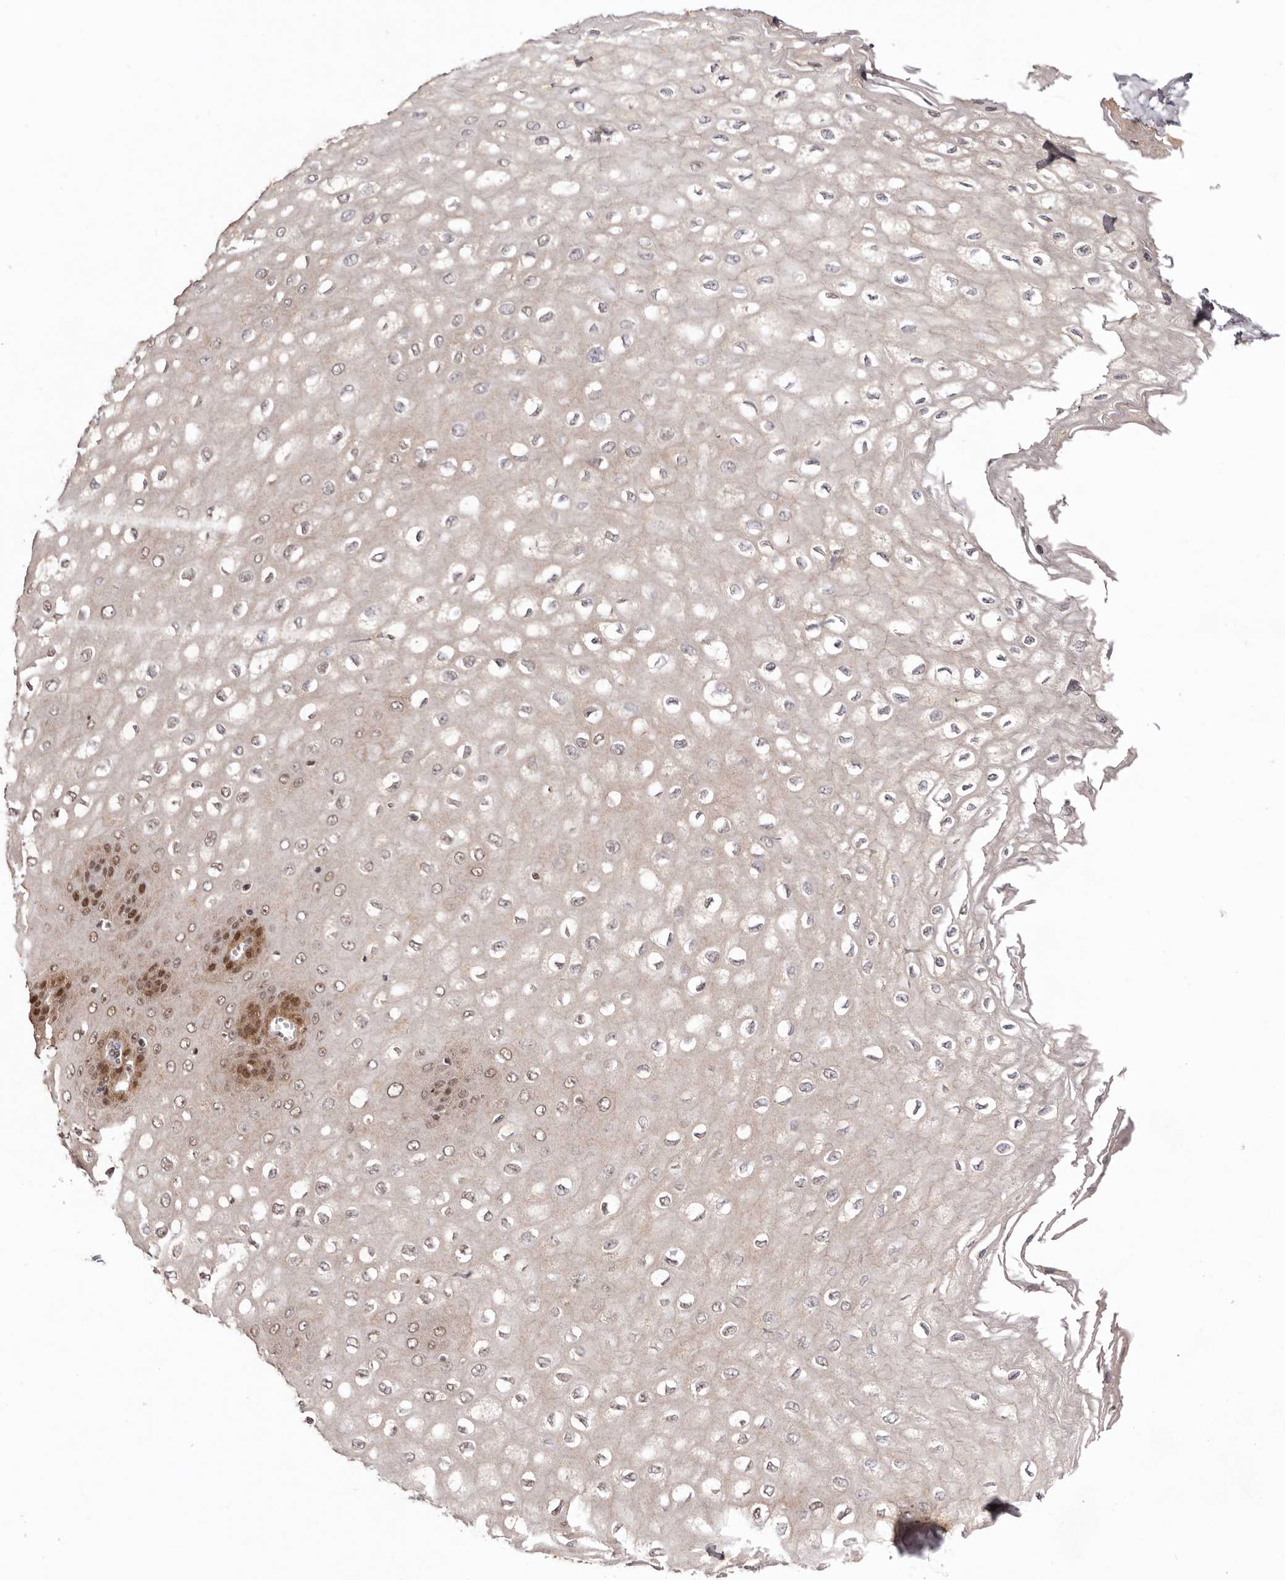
{"staining": {"intensity": "moderate", "quantity": "25%-75%", "location": "cytoplasmic/membranous,nuclear"}, "tissue": "esophagus", "cell_type": "Squamous epithelial cells", "image_type": "normal", "snomed": [{"axis": "morphology", "description": "Normal tissue, NOS"}, {"axis": "topography", "description": "Esophagus"}], "caption": "IHC (DAB (3,3'-diaminobenzidine)) staining of unremarkable esophagus demonstrates moderate cytoplasmic/membranous,nuclear protein staining in approximately 25%-75% of squamous epithelial cells. (DAB IHC, brown staining for protein, blue staining for nuclei).", "gene": "NOTCH1", "patient": {"sex": "male", "age": 60}}